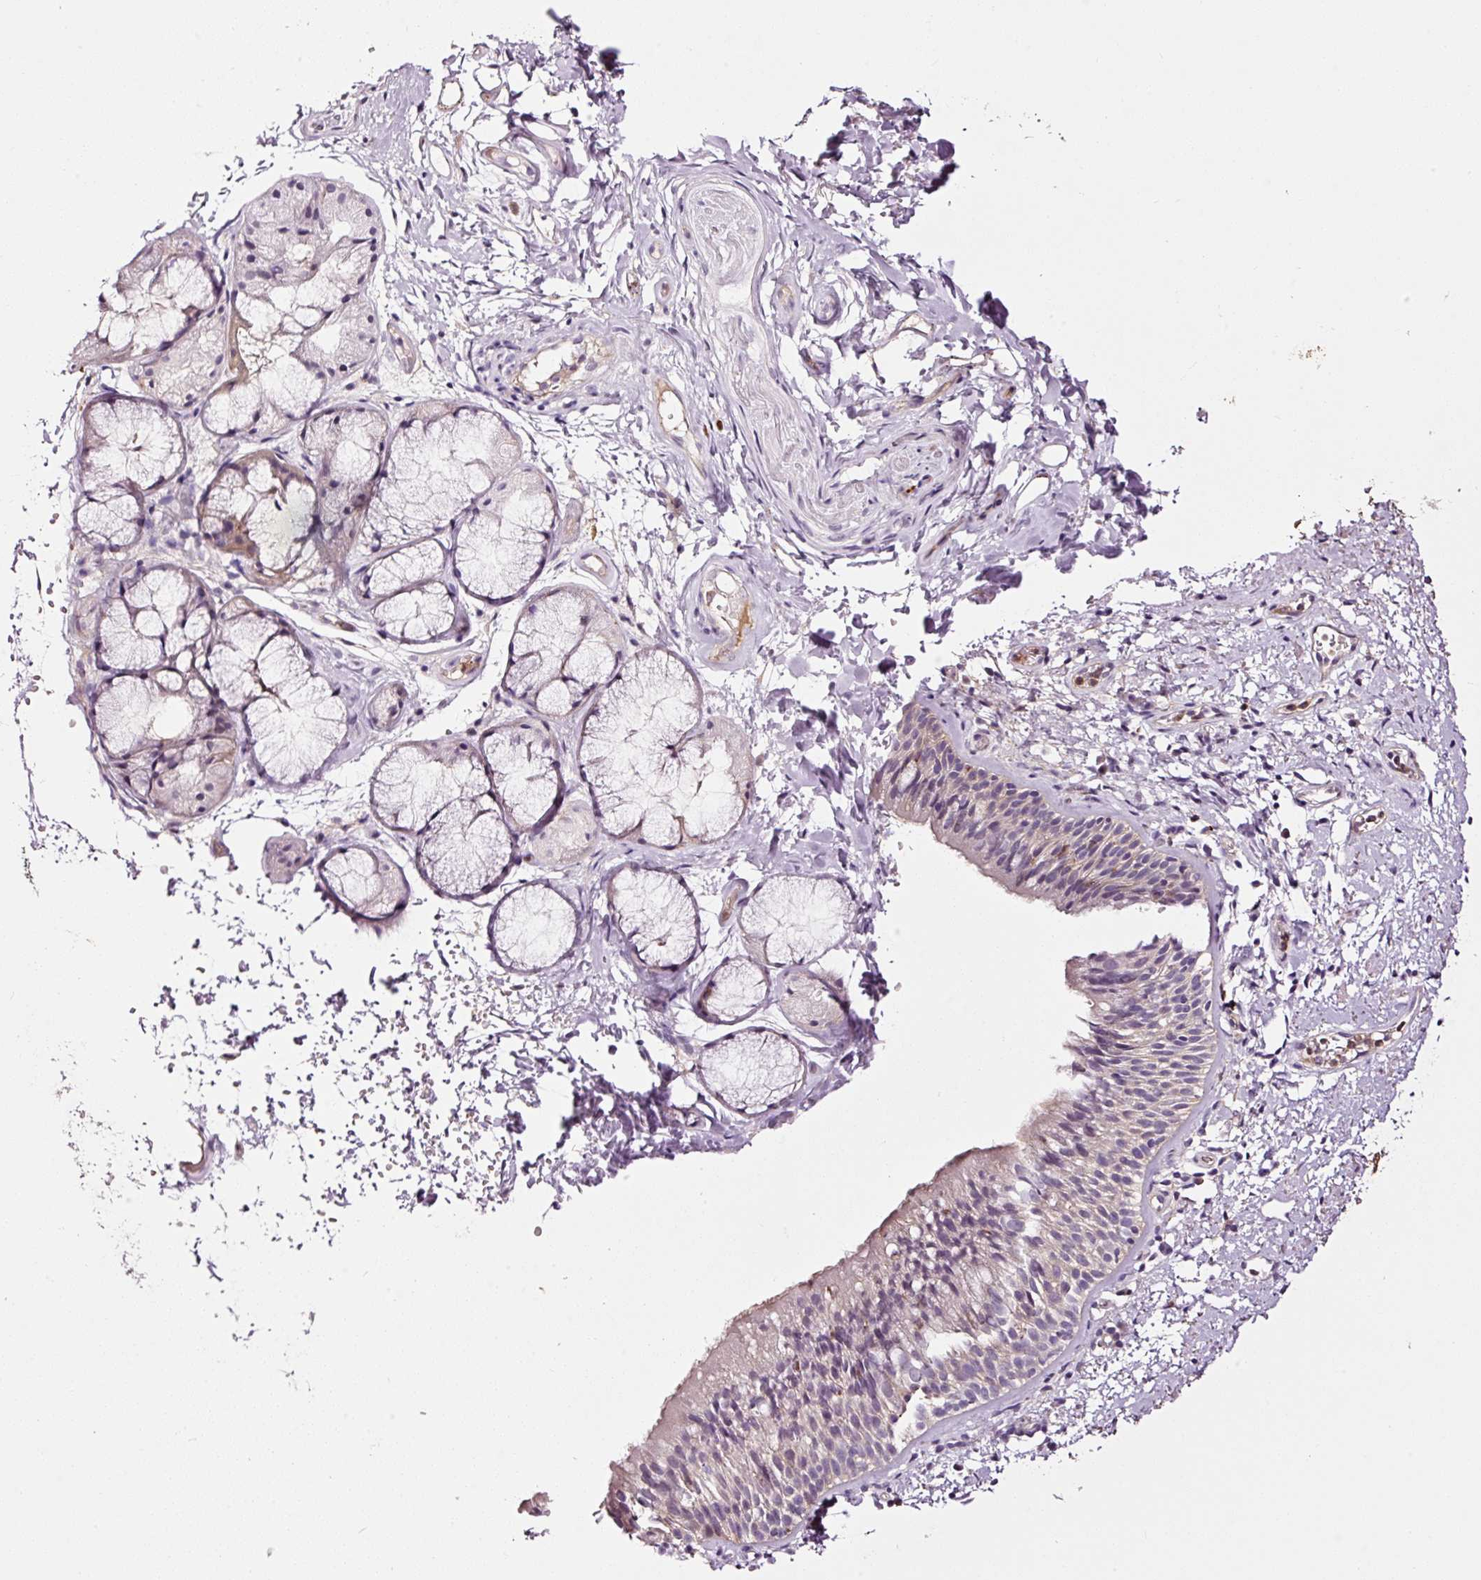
{"staining": {"intensity": "negative", "quantity": "none", "location": "none"}, "tissue": "nasopharynx", "cell_type": "Respiratory epithelial cells", "image_type": "normal", "snomed": [{"axis": "morphology", "description": "Normal tissue, NOS"}, {"axis": "topography", "description": "Cartilage tissue"}, {"axis": "topography", "description": "Nasopharynx"}, {"axis": "topography", "description": "Thyroid gland"}], "caption": "A micrograph of human nasopharynx is negative for staining in respiratory epithelial cells. Brightfield microscopy of immunohistochemistry (IHC) stained with DAB (3,3'-diaminobenzidine) (brown) and hematoxylin (blue), captured at high magnification.", "gene": "ABCB4", "patient": {"sex": "male", "age": 63}}